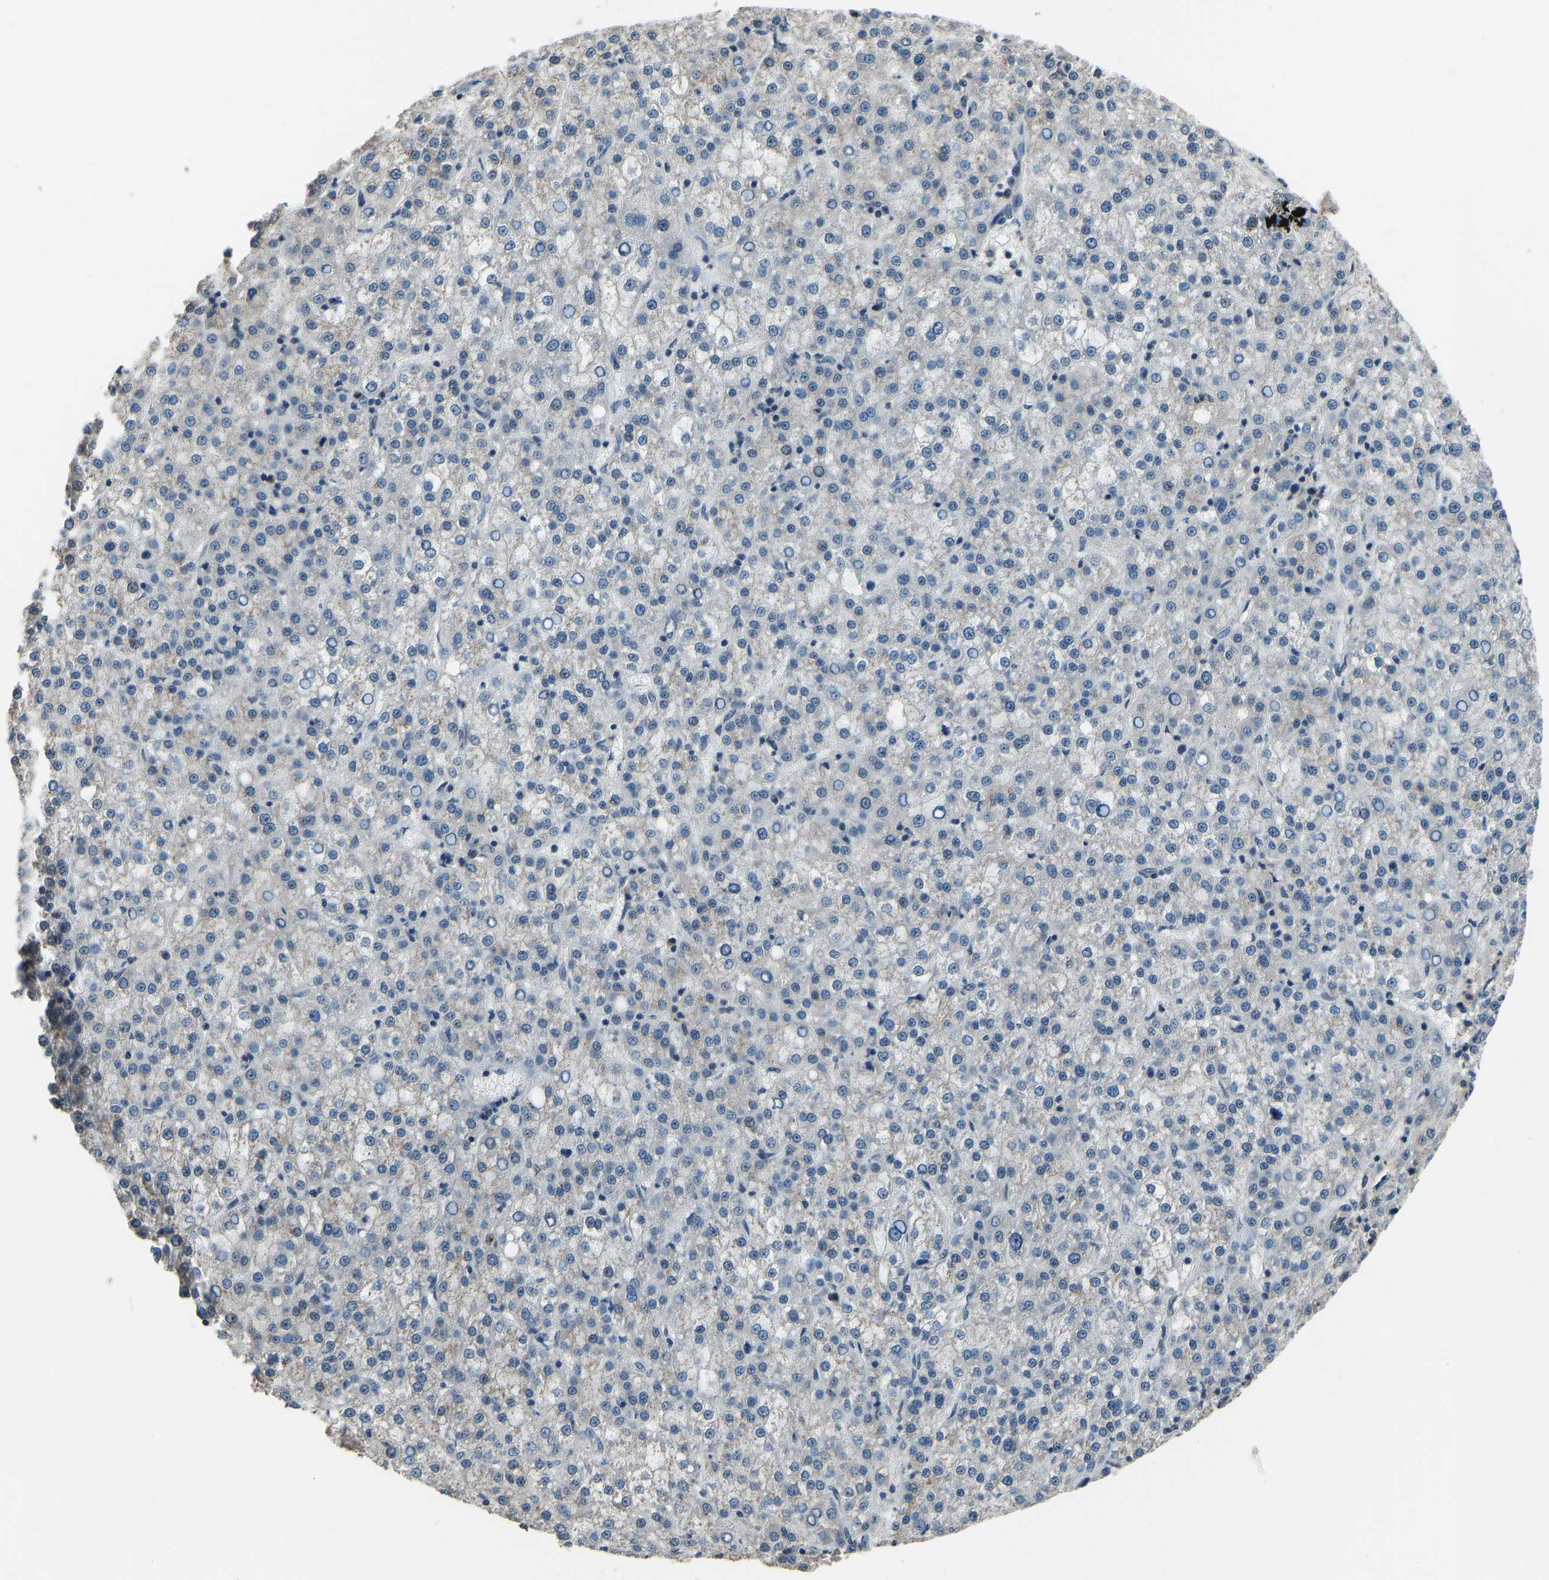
{"staining": {"intensity": "negative", "quantity": "none", "location": "none"}, "tissue": "liver cancer", "cell_type": "Tumor cells", "image_type": "cancer", "snomed": [{"axis": "morphology", "description": "Carcinoma, Hepatocellular, NOS"}, {"axis": "topography", "description": "Liver"}], "caption": "This is an immunohistochemistry (IHC) image of human liver cancer (hepatocellular carcinoma). There is no staining in tumor cells.", "gene": "TOX4", "patient": {"sex": "female", "age": 58}}